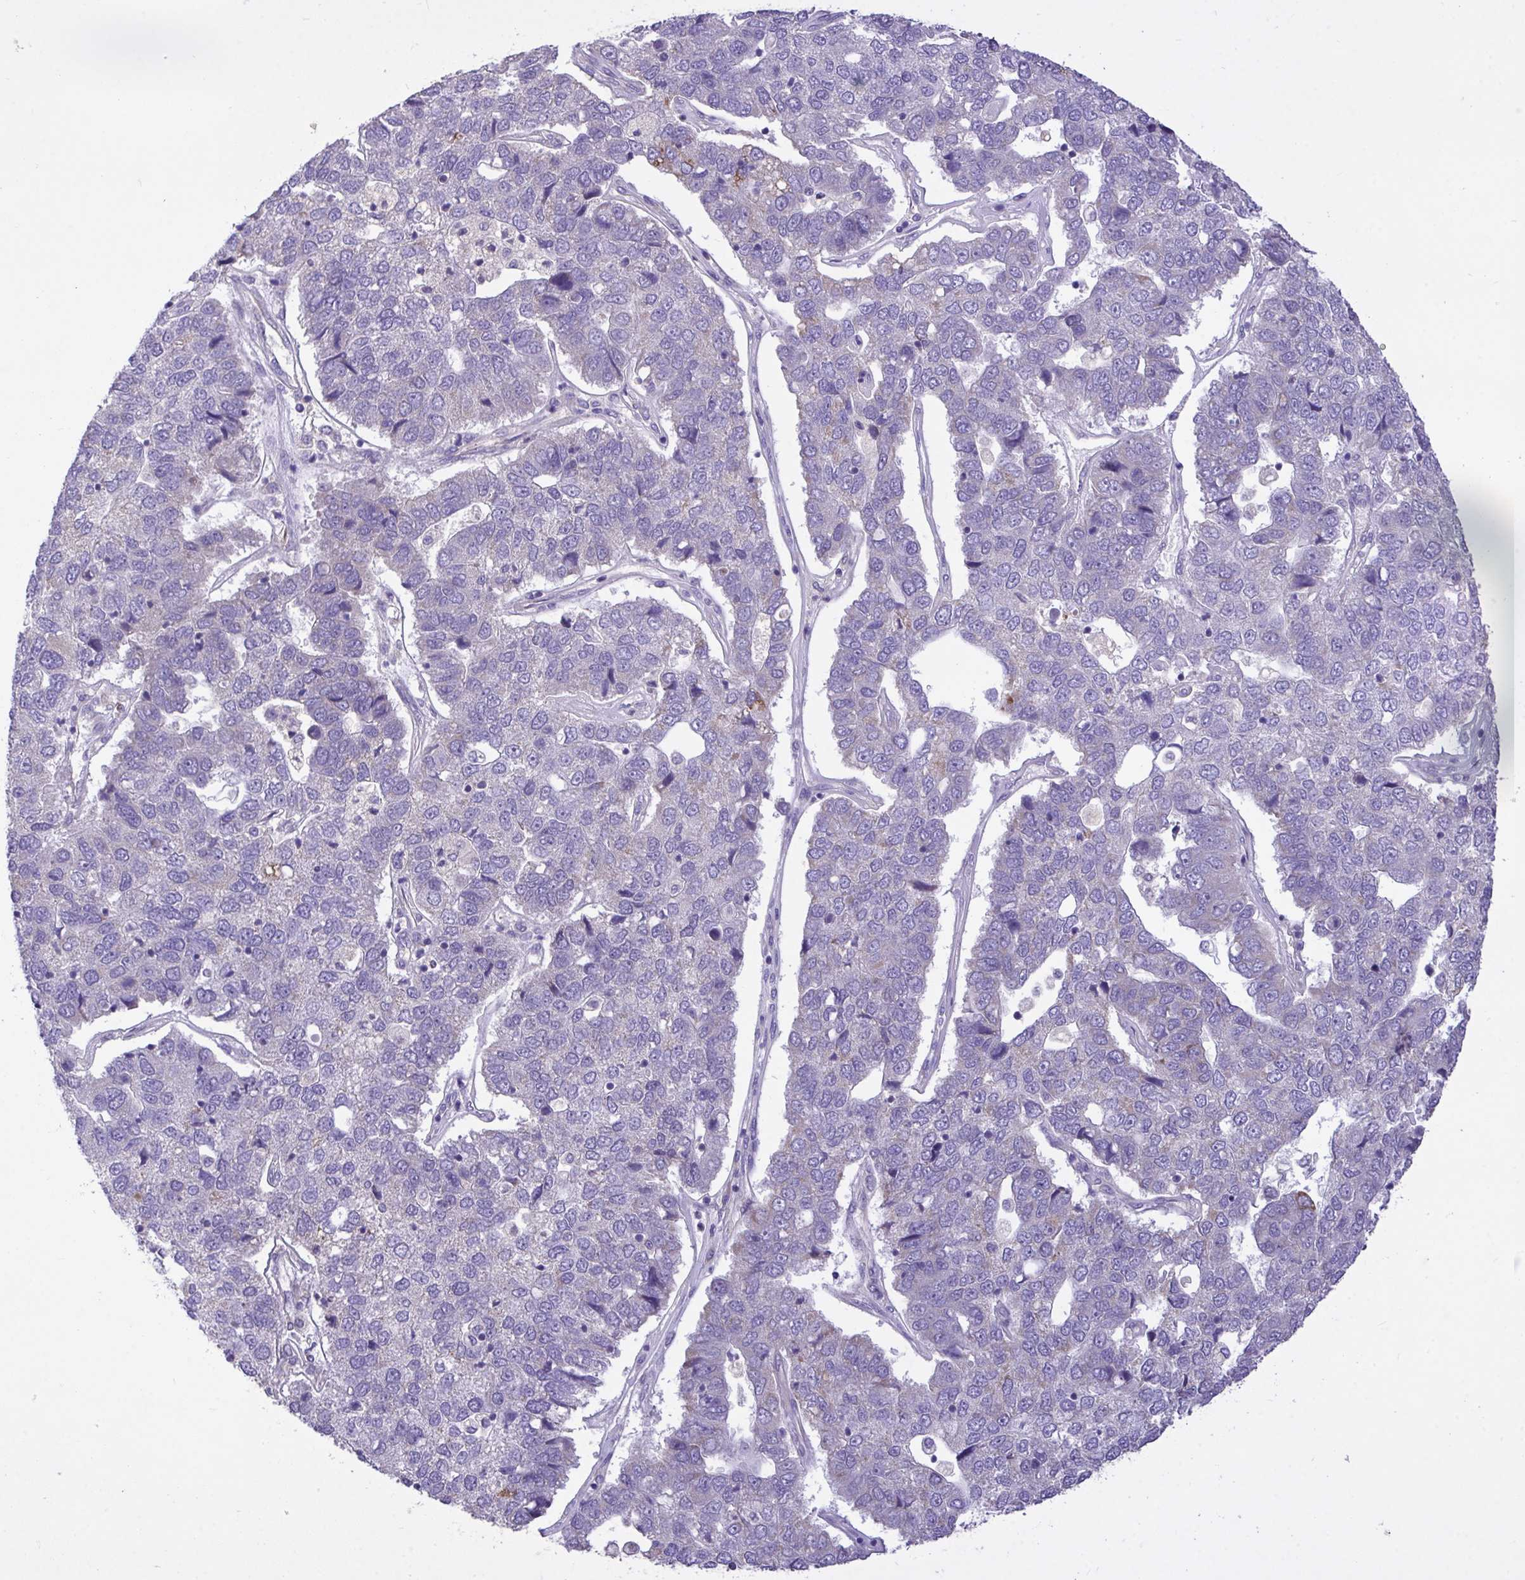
{"staining": {"intensity": "moderate", "quantity": "<25%", "location": "cytoplasmic/membranous"}, "tissue": "pancreatic cancer", "cell_type": "Tumor cells", "image_type": "cancer", "snomed": [{"axis": "morphology", "description": "Adenocarcinoma, NOS"}, {"axis": "topography", "description": "Pancreas"}], "caption": "IHC histopathology image of neoplastic tissue: human adenocarcinoma (pancreatic) stained using immunohistochemistry (IHC) reveals low levels of moderate protein expression localized specifically in the cytoplasmic/membranous of tumor cells, appearing as a cytoplasmic/membranous brown color.", "gene": "MPC2", "patient": {"sex": "female", "age": 61}}